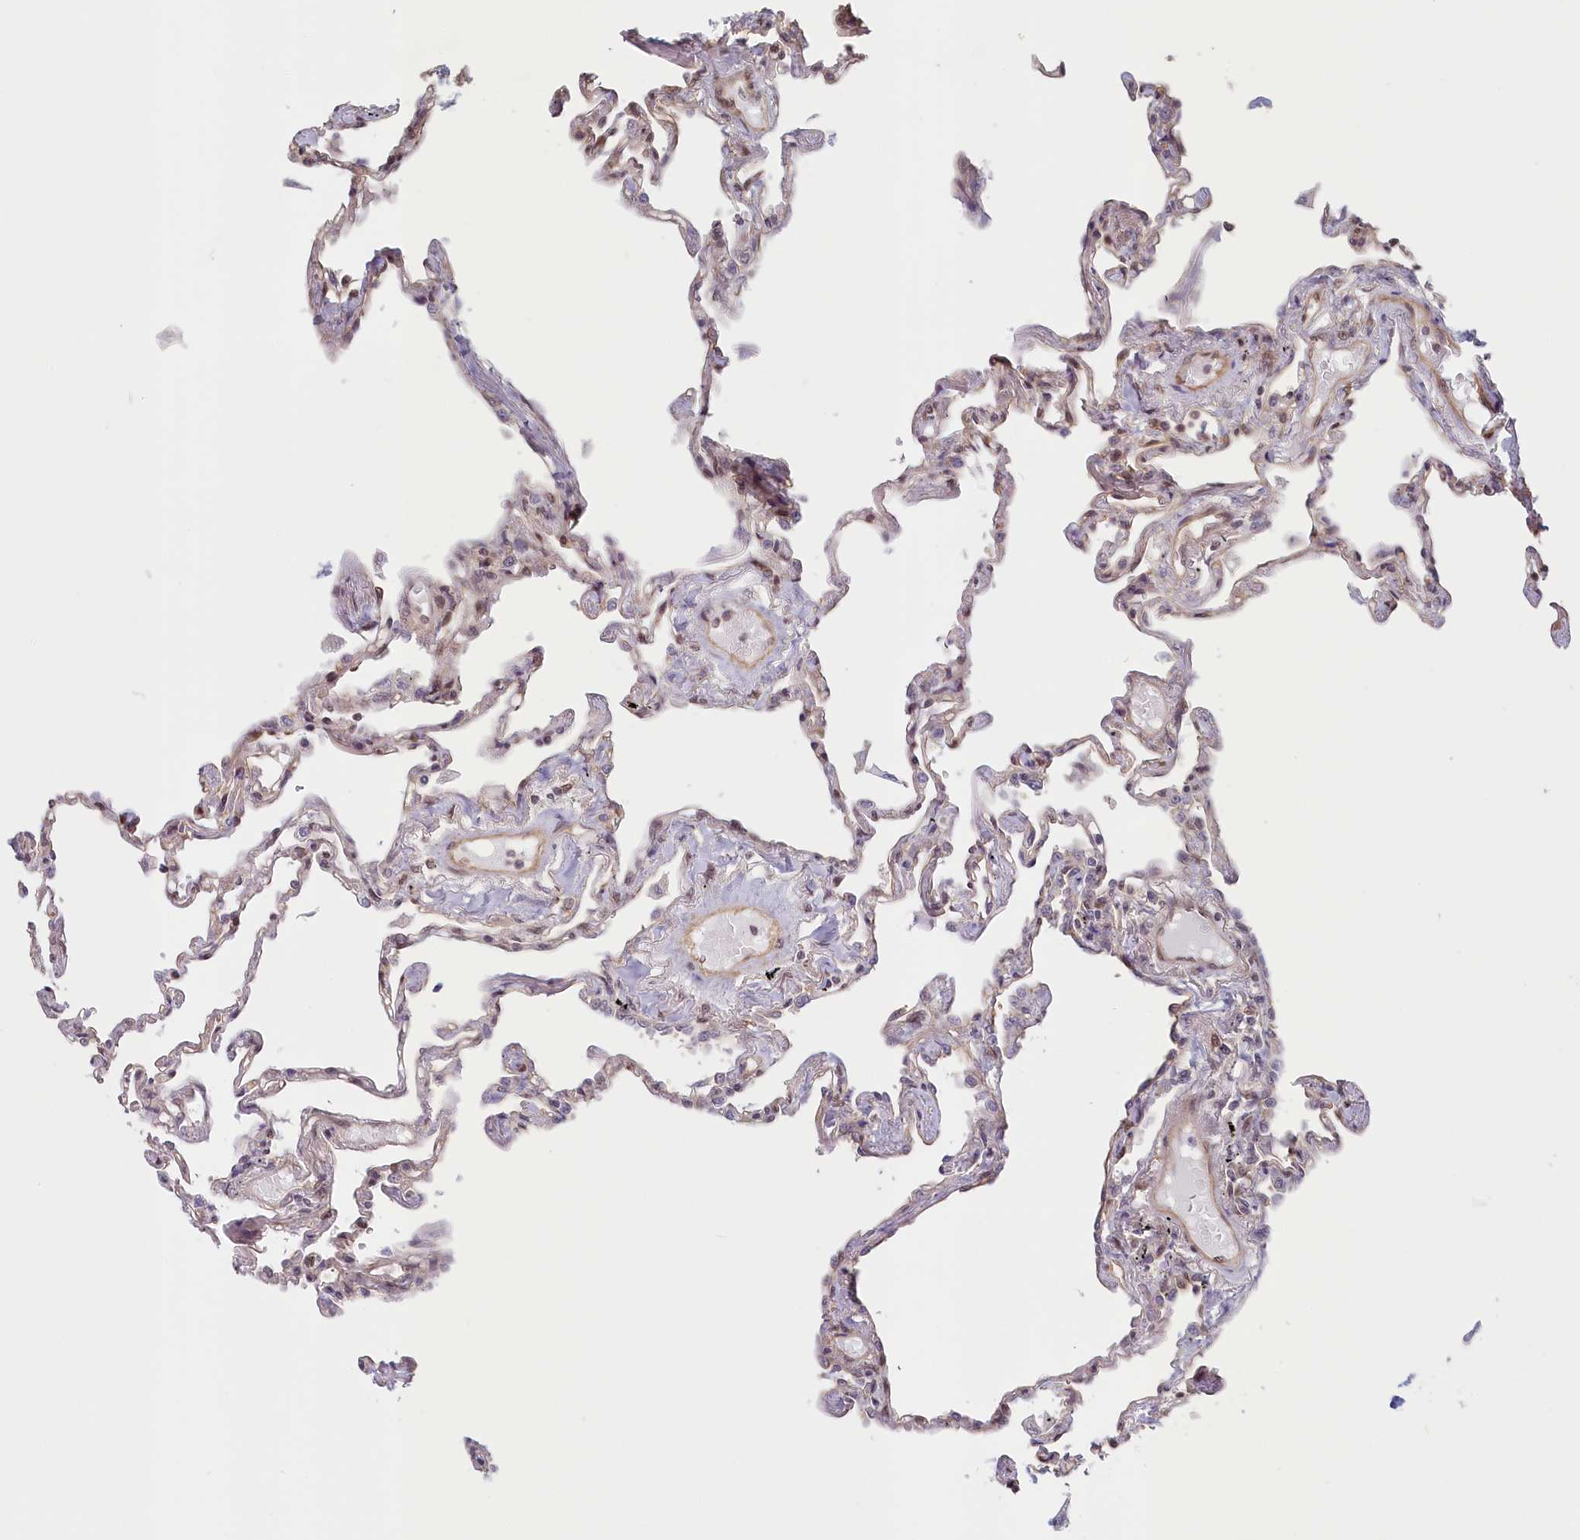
{"staining": {"intensity": "moderate", "quantity": "25%-75%", "location": "nuclear"}, "tissue": "lung", "cell_type": "Alveolar cells", "image_type": "normal", "snomed": [{"axis": "morphology", "description": "Normal tissue, NOS"}, {"axis": "topography", "description": "Lung"}], "caption": "Brown immunohistochemical staining in unremarkable human lung displays moderate nuclear expression in approximately 25%-75% of alveolar cells.", "gene": "C19orf44", "patient": {"sex": "female", "age": 67}}